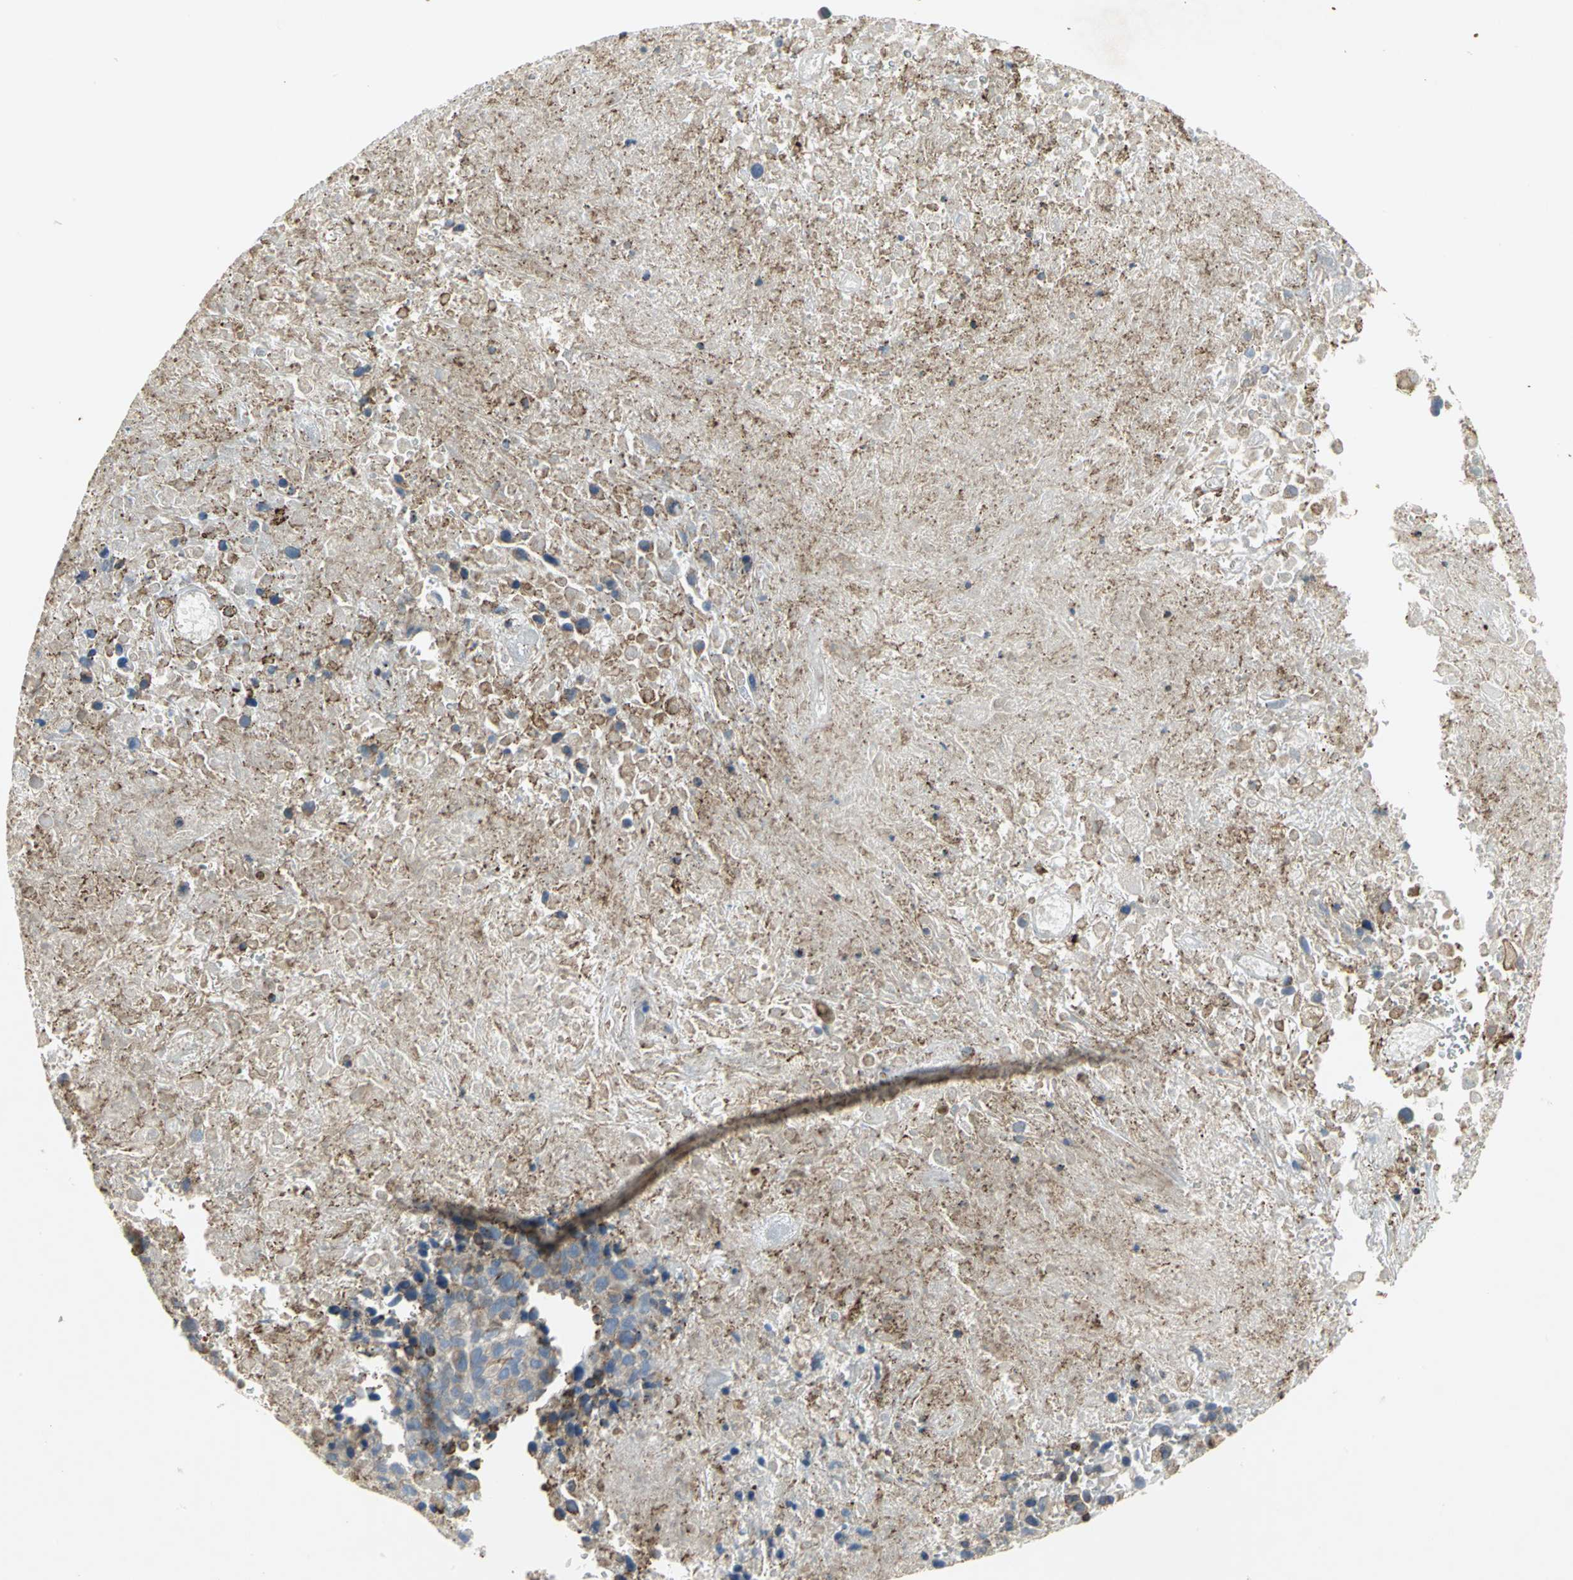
{"staining": {"intensity": "strong", "quantity": ">75%", "location": "cytoplasmic/membranous"}, "tissue": "melanoma", "cell_type": "Tumor cells", "image_type": "cancer", "snomed": [{"axis": "morphology", "description": "Malignant melanoma, Metastatic site"}, {"axis": "topography", "description": "Cerebral cortex"}], "caption": "DAB (3,3'-diaminobenzidine) immunohistochemical staining of malignant melanoma (metastatic site) demonstrates strong cytoplasmic/membranous protein positivity in about >75% of tumor cells.", "gene": "TULP4", "patient": {"sex": "female", "age": 52}}